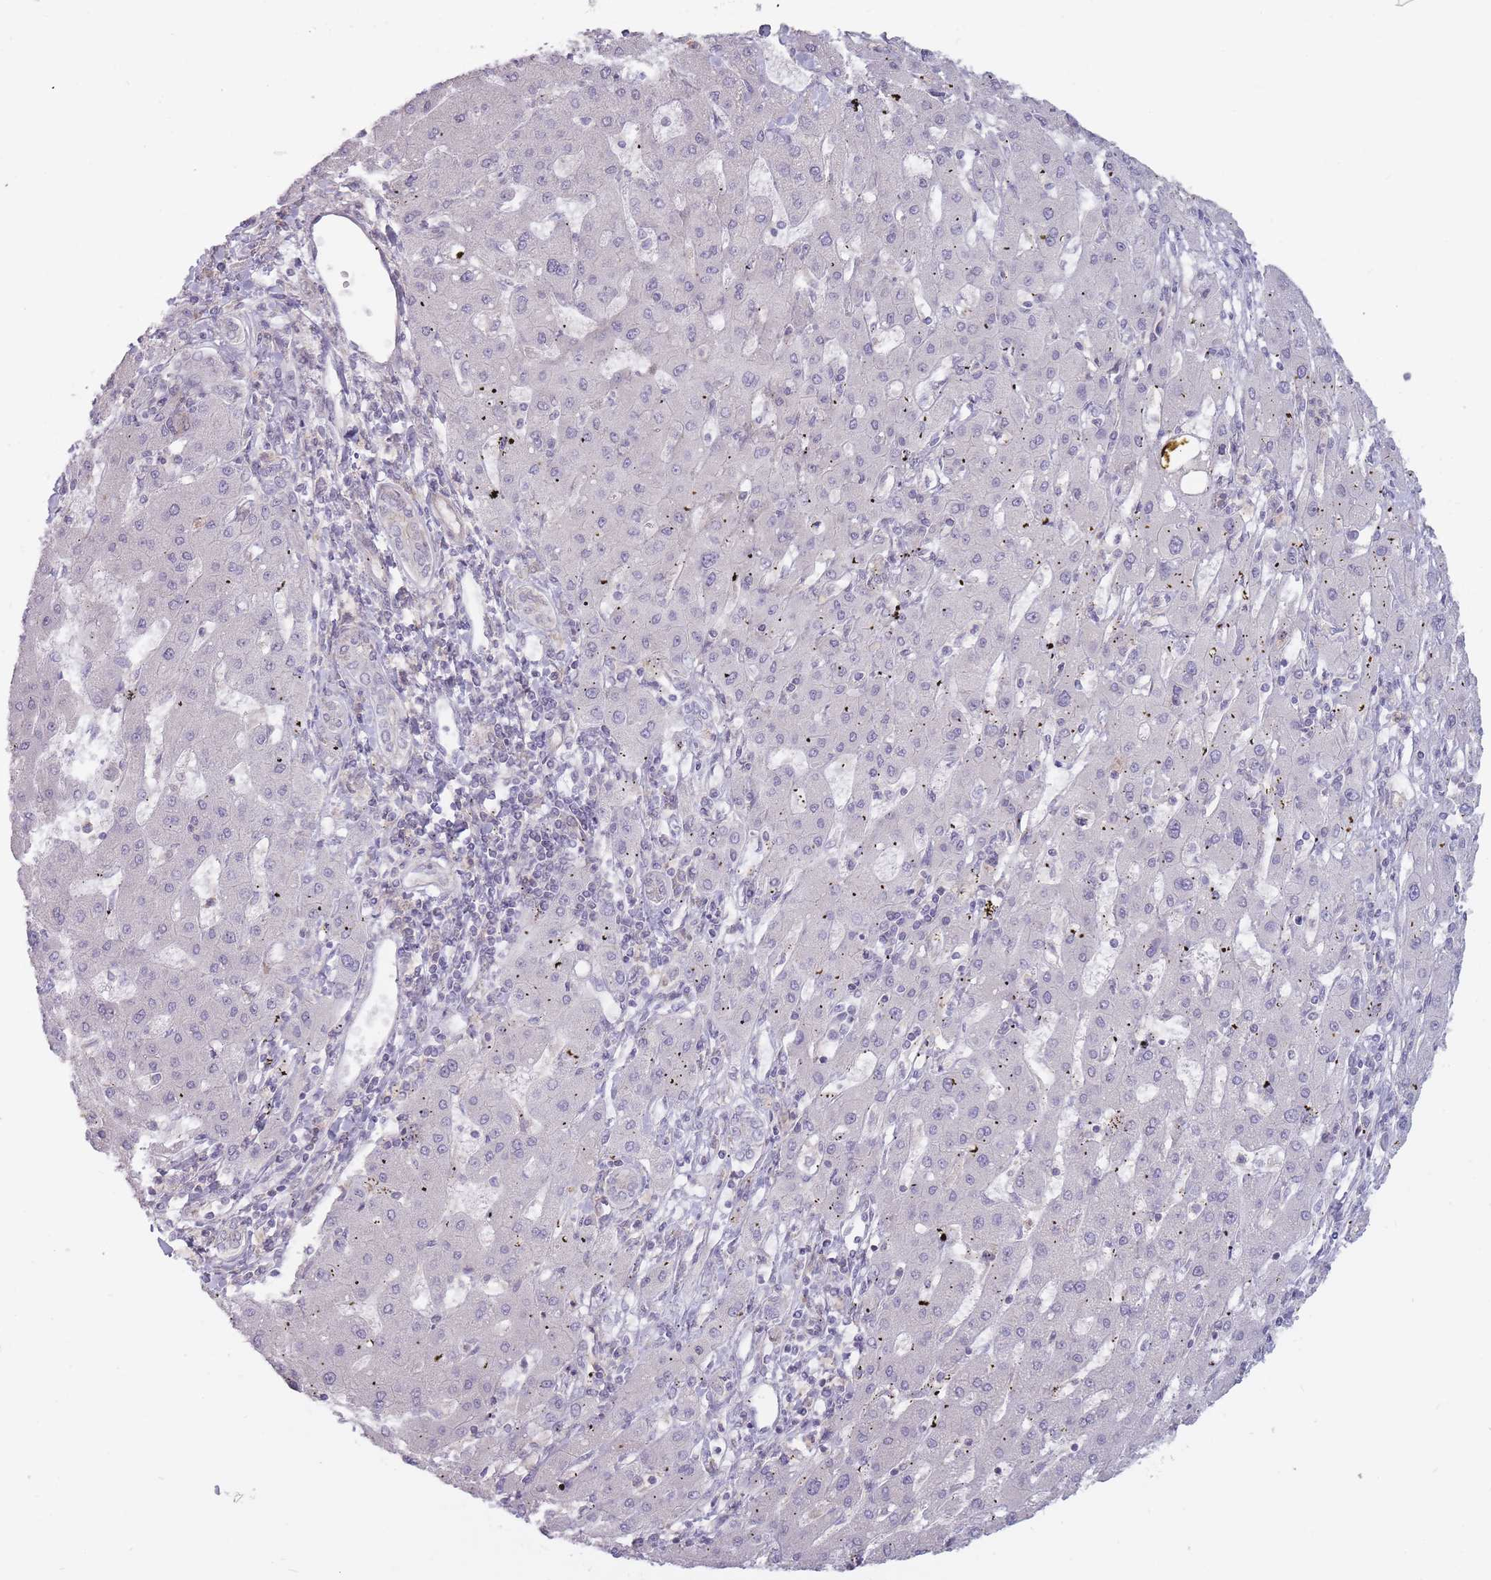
{"staining": {"intensity": "negative", "quantity": "none", "location": "none"}, "tissue": "liver cancer", "cell_type": "Tumor cells", "image_type": "cancer", "snomed": [{"axis": "morphology", "description": "Carcinoma, Hepatocellular, NOS"}, {"axis": "topography", "description": "Liver"}], "caption": "This is an immunohistochemistry image of human liver cancer. There is no staining in tumor cells.", "gene": "TET3", "patient": {"sex": "male", "age": 72}}